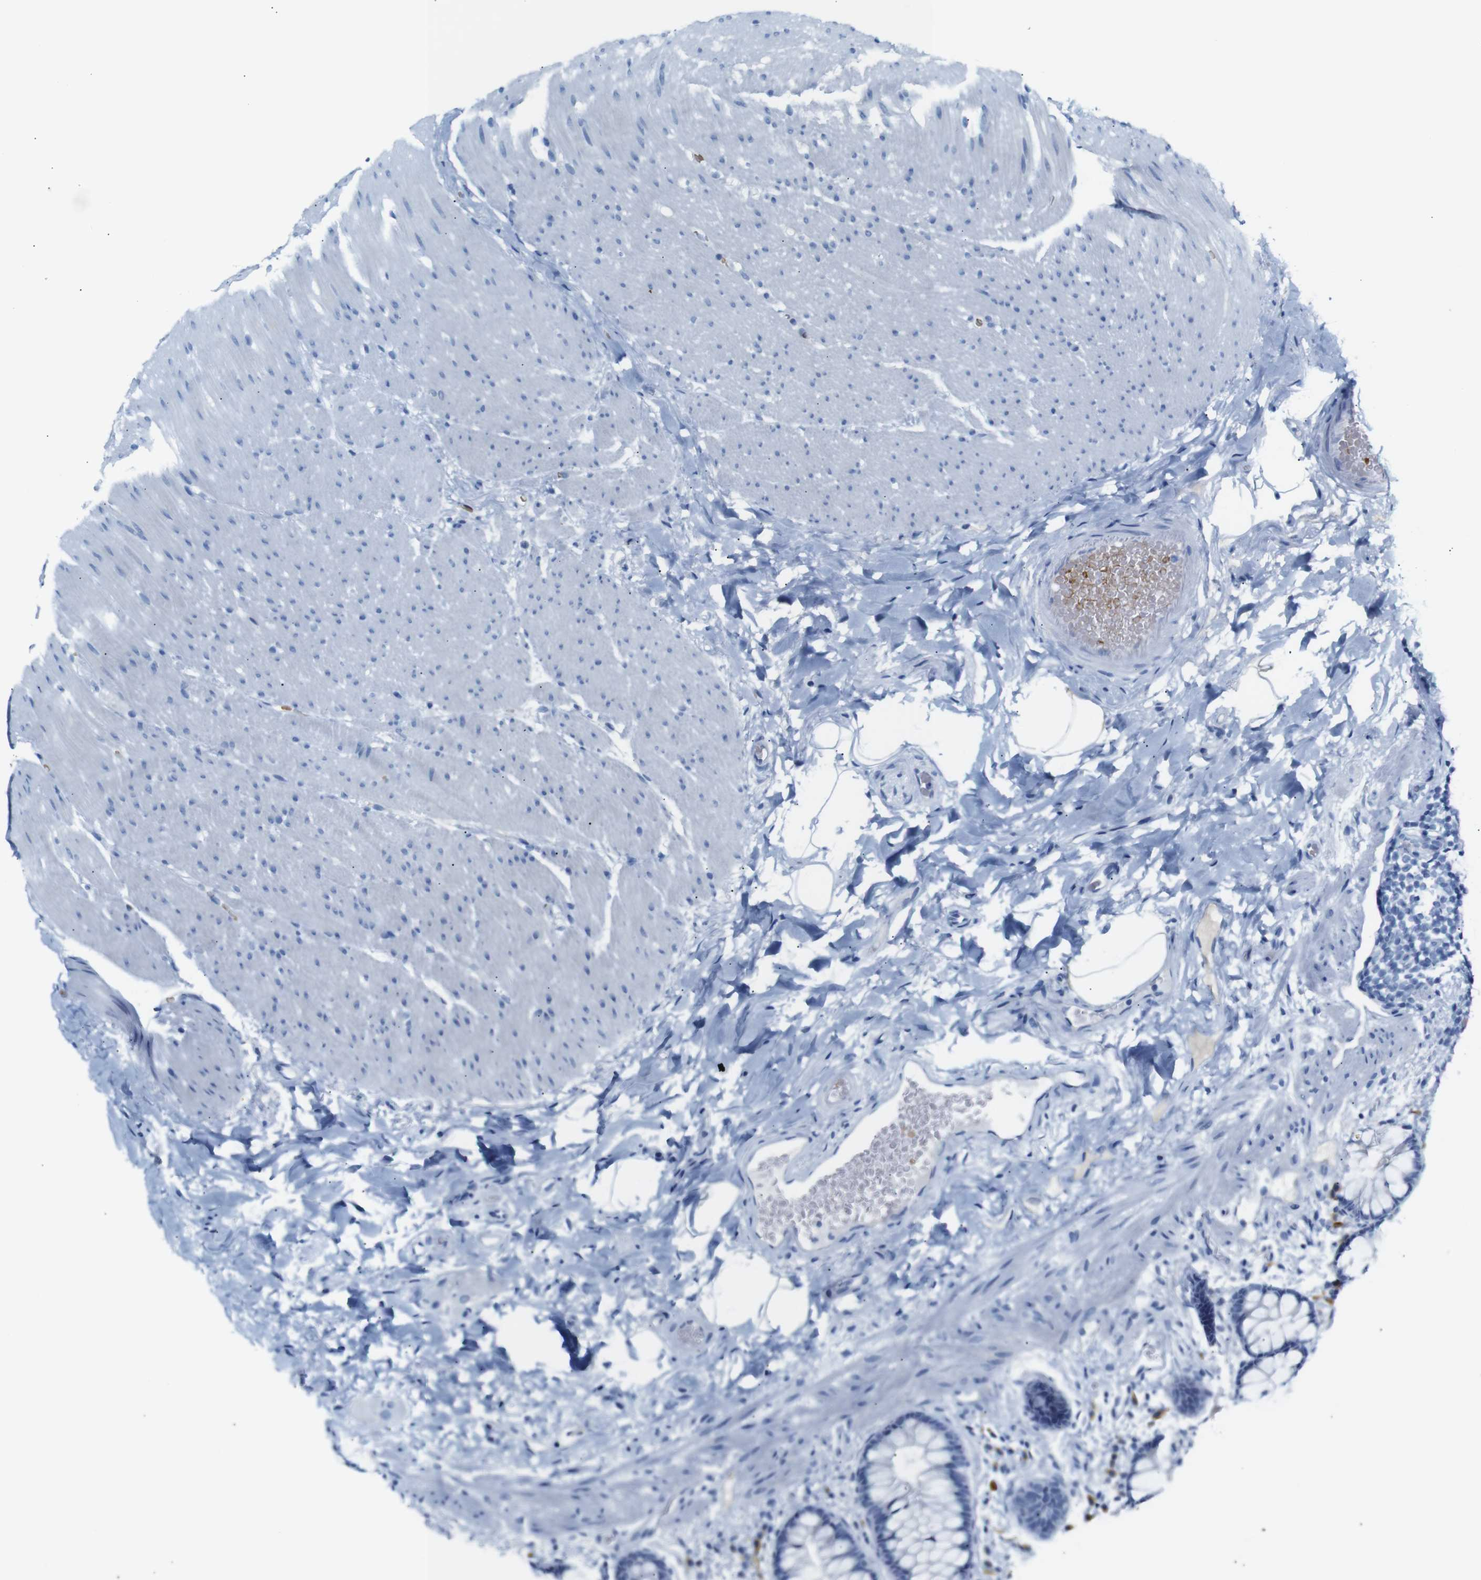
{"staining": {"intensity": "negative", "quantity": "none", "location": "none"}, "tissue": "colon", "cell_type": "Endothelial cells", "image_type": "normal", "snomed": [{"axis": "morphology", "description": "Normal tissue, NOS"}, {"axis": "topography", "description": "Colon"}], "caption": "Normal colon was stained to show a protein in brown. There is no significant staining in endothelial cells. (Stains: DAB (3,3'-diaminobenzidine) IHC with hematoxylin counter stain, Microscopy: brightfield microscopy at high magnification).", "gene": "ERVMER34", "patient": {"sex": "female", "age": 80}}